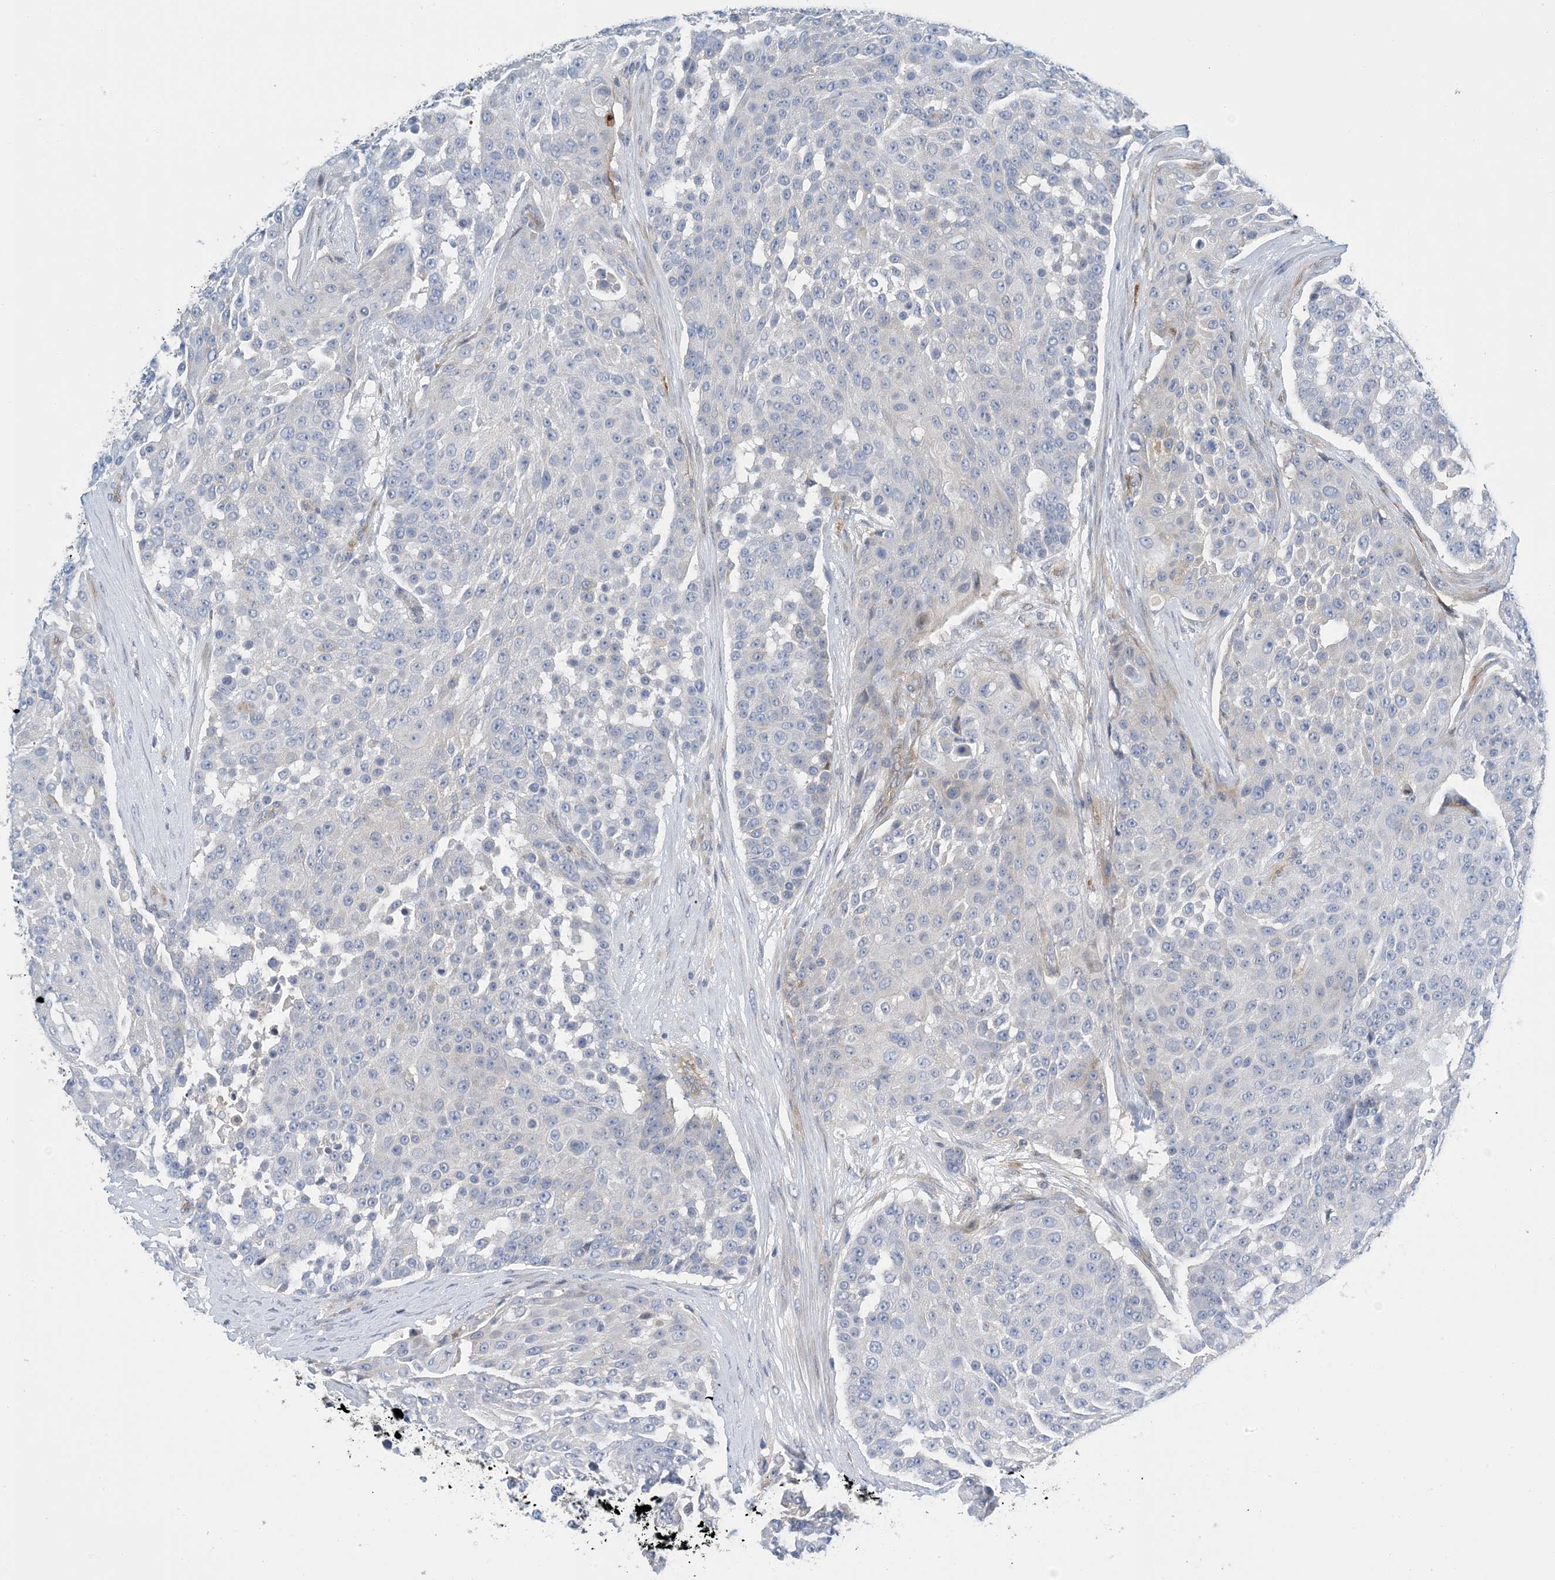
{"staining": {"intensity": "negative", "quantity": "none", "location": "none"}, "tissue": "urothelial cancer", "cell_type": "Tumor cells", "image_type": "cancer", "snomed": [{"axis": "morphology", "description": "Urothelial carcinoma, High grade"}, {"axis": "topography", "description": "Urinary bladder"}], "caption": "Human urothelial cancer stained for a protein using IHC shows no expression in tumor cells.", "gene": "PCDHA2", "patient": {"sex": "female", "age": 63}}